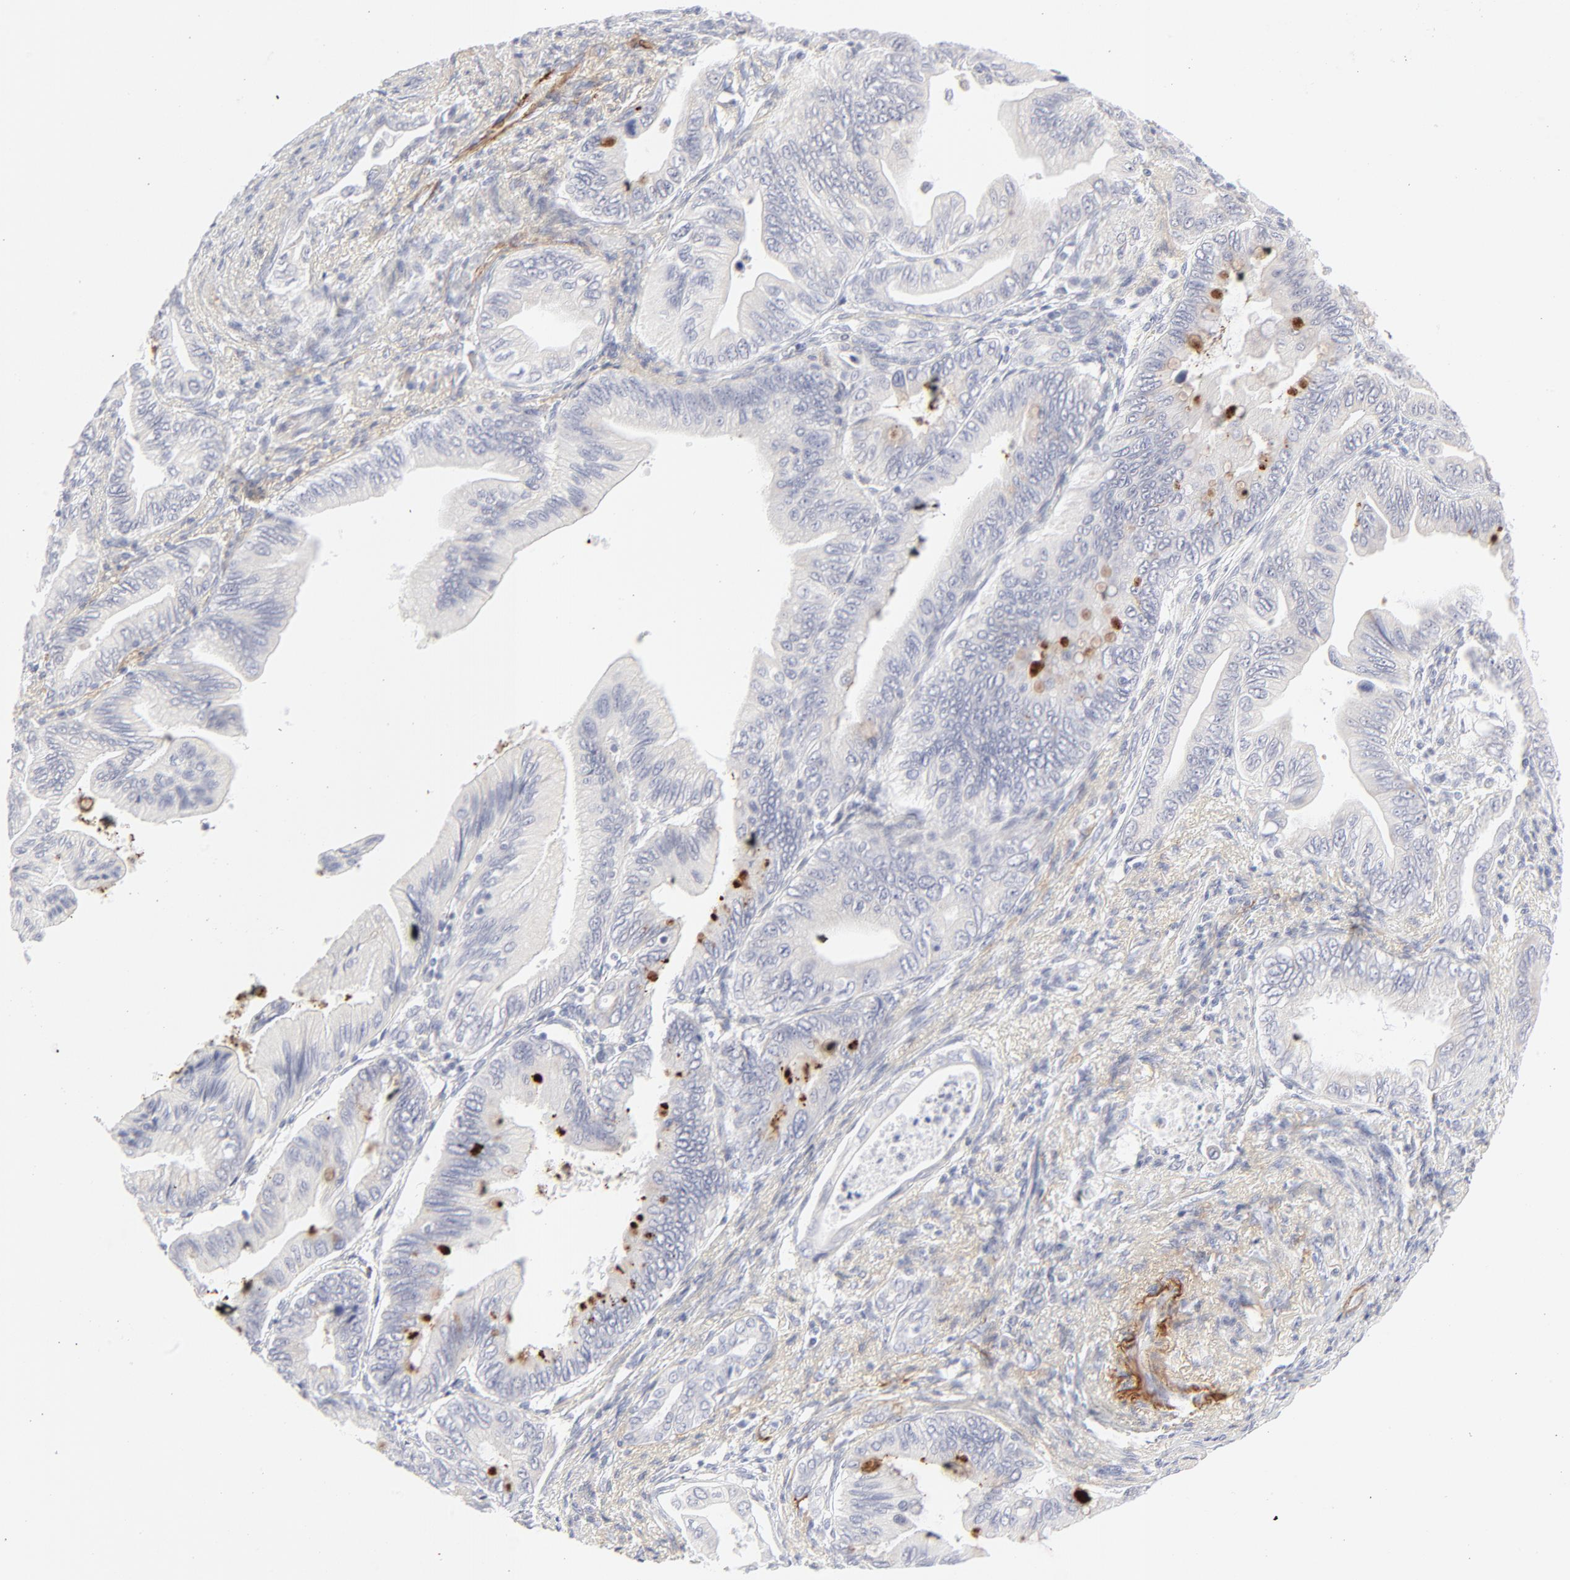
{"staining": {"intensity": "negative", "quantity": "none", "location": "none"}, "tissue": "pancreatic cancer", "cell_type": "Tumor cells", "image_type": "cancer", "snomed": [{"axis": "morphology", "description": "Adenocarcinoma, NOS"}, {"axis": "topography", "description": "Pancreas"}], "caption": "Immunohistochemical staining of human pancreatic cancer (adenocarcinoma) shows no significant staining in tumor cells.", "gene": "NPNT", "patient": {"sex": "female", "age": 66}}